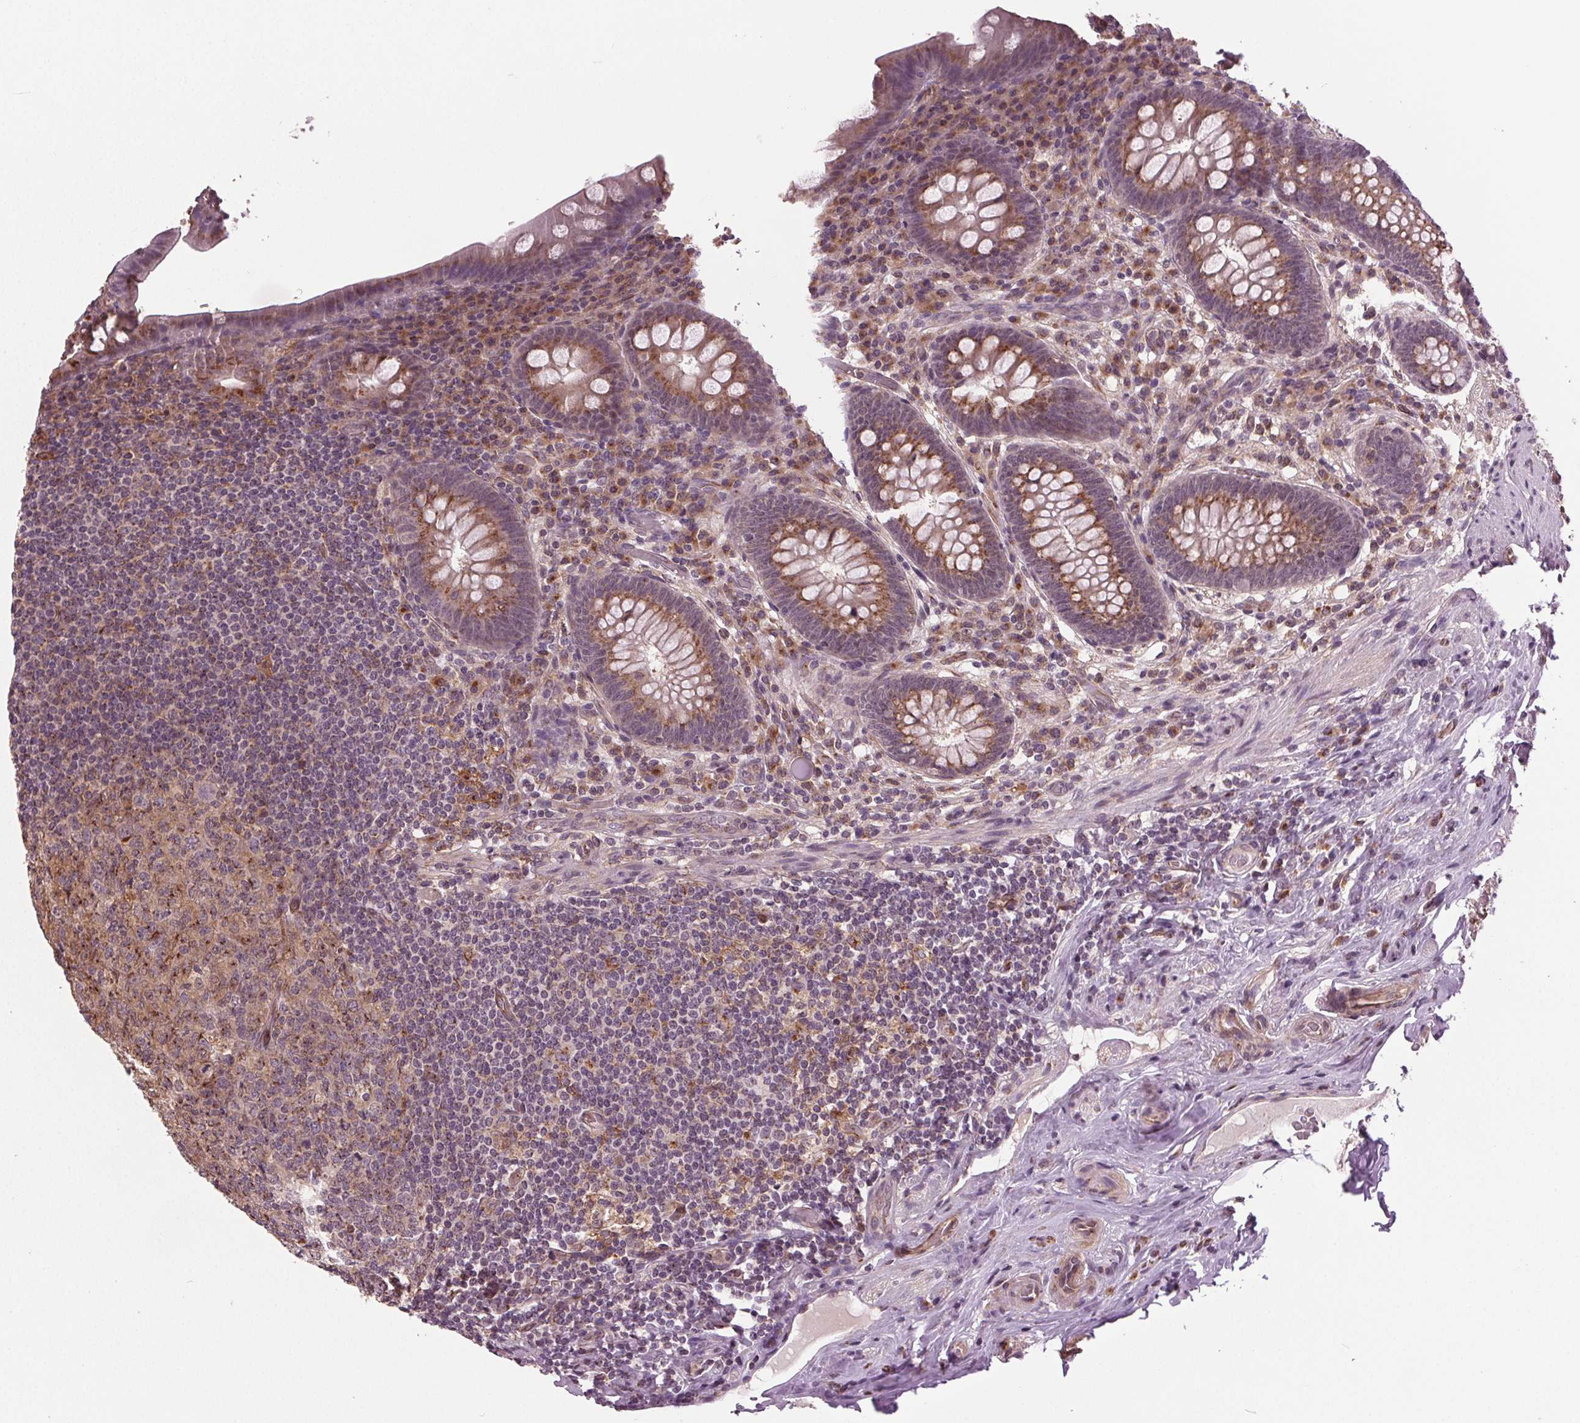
{"staining": {"intensity": "moderate", "quantity": ">75%", "location": "cytoplasmic/membranous"}, "tissue": "appendix", "cell_type": "Glandular cells", "image_type": "normal", "snomed": [{"axis": "morphology", "description": "Normal tissue, NOS"}, {"axis": "topography", "description": "Appendix"}], "caption": "A micrograph showing moderate cytoplasmic/membranous expression in approximately >75% of glandular cells in unremarkable appendix, as visualized by brown immunohistochemical staining.", "gene": "BSDC1", "patient": {"sex": "male", "age": 71}}